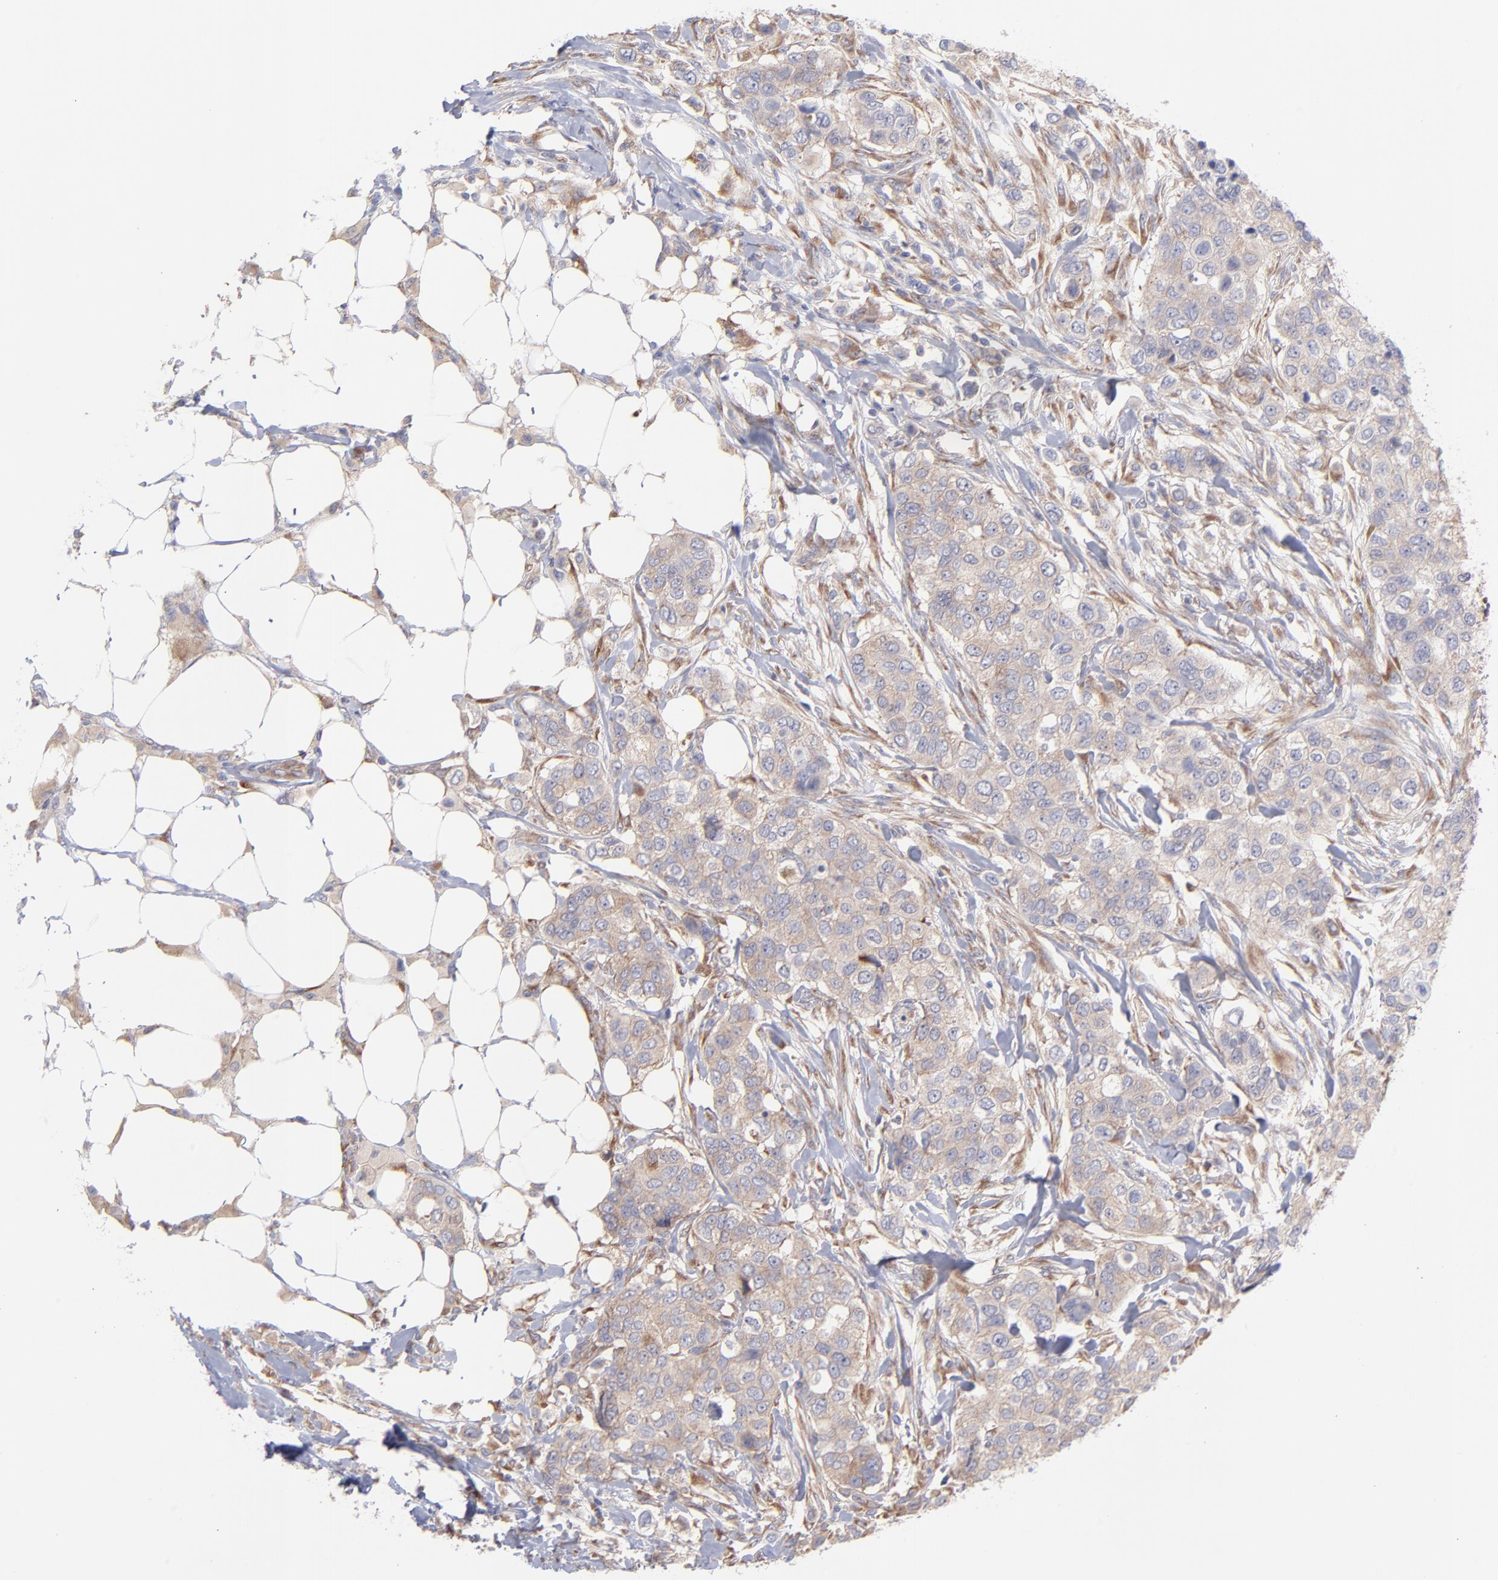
{"staining": {"intensity": "negative", "quantity": "none", "location": "none"}, "tissue": "breast cancer", "cell_type": "Tumor cells", "image_type": "cancer", "snomed": [{"axis": "morphology", "description": "Normal tissue, NOS"}, {"axis": "morphology", "description": "Duct carcinoma"}, {"axis": "topography", "description": "Breast"}], "caption": "Immunohistochemistry (IHC) micrograph of neoplastic tissue: human breast cancer (intraductal carcinoma) stained with DAB shows no significant protein staining in tumor cells.", "gene": "RPLP0", "patient": {"sex": "female", "age": 49}}